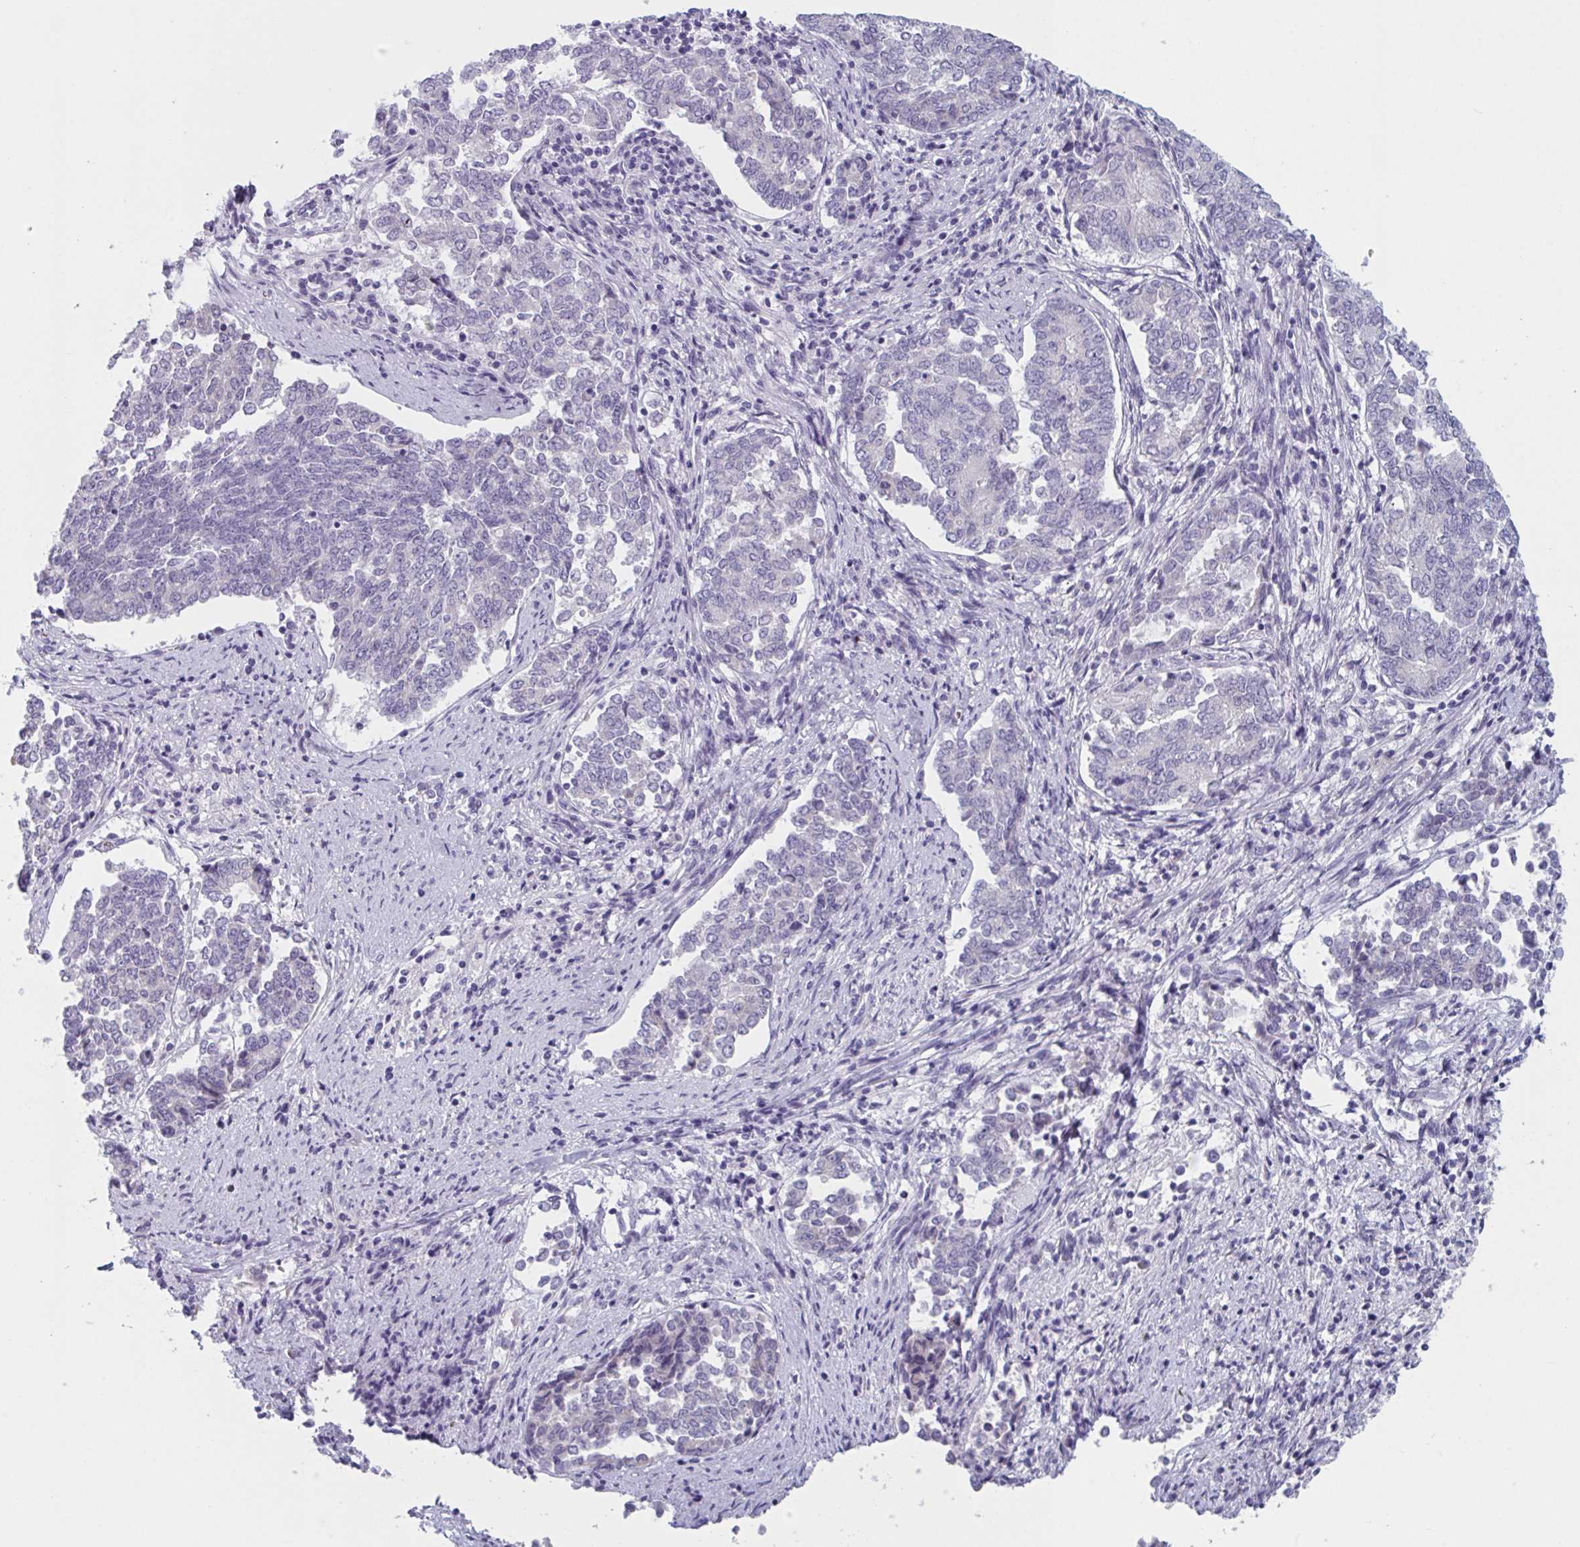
{"staining": {"intensity": "negative", "quantity": "none", "location": "none"}, "tissue": "endometrial cancer", "cell_type": "Tumor cells", "image_type": "cancer", "snomed": [{"axis": "morphology", "description": "Adenocarcinoma, NOS"}, {"axis": "topography", "description": "Endometrium"}], "caption": "Immunohistochemical staining of human endometrial adenocarcinoma shows no significant positivity in tumor cells.", "gene": "HSD11B2", "patient": {"sex": "female", "age": 80}}